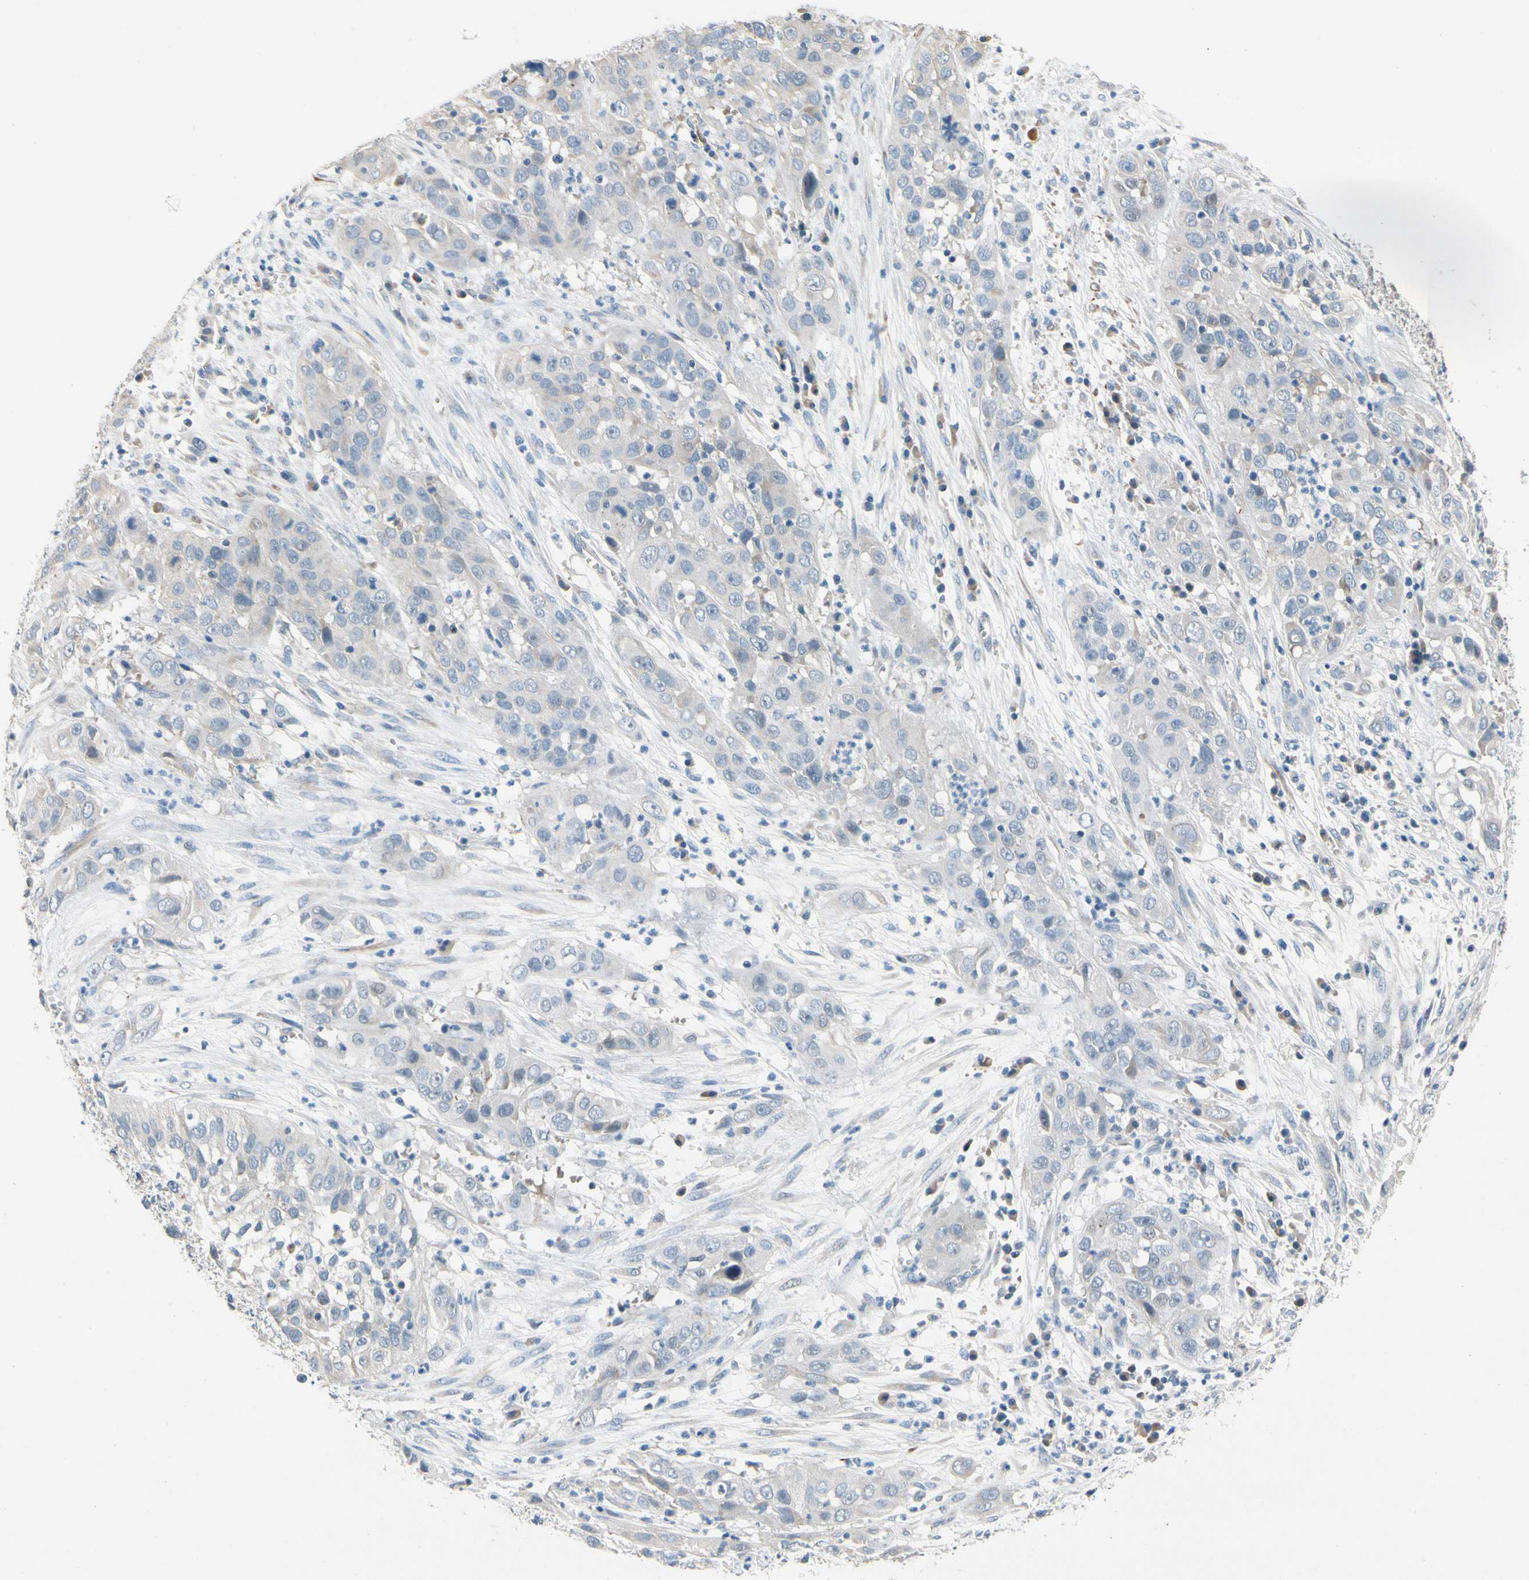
{"staining": {"intensity": "weak", "quantity": "<25%", "location": "cytoplasmic/membranous"}, "tissue": "cervical cancer", "cell_type": "Tumor cells", "image_type": "cancer", "snomed": [{"axis": "morphology", "description": "Squamous cell carcinoma, NOS"}, {"axis": "topography", "description": "Cervix"}], "caption": "Cervical cancer was stained to show a protein in brown. There is no significant positivity in tumor cells. (DAB immunohistochemistry (IHC), high magnification).", "gene": "SLC27A6", "patient": {"sex": "female", "age": 32}}